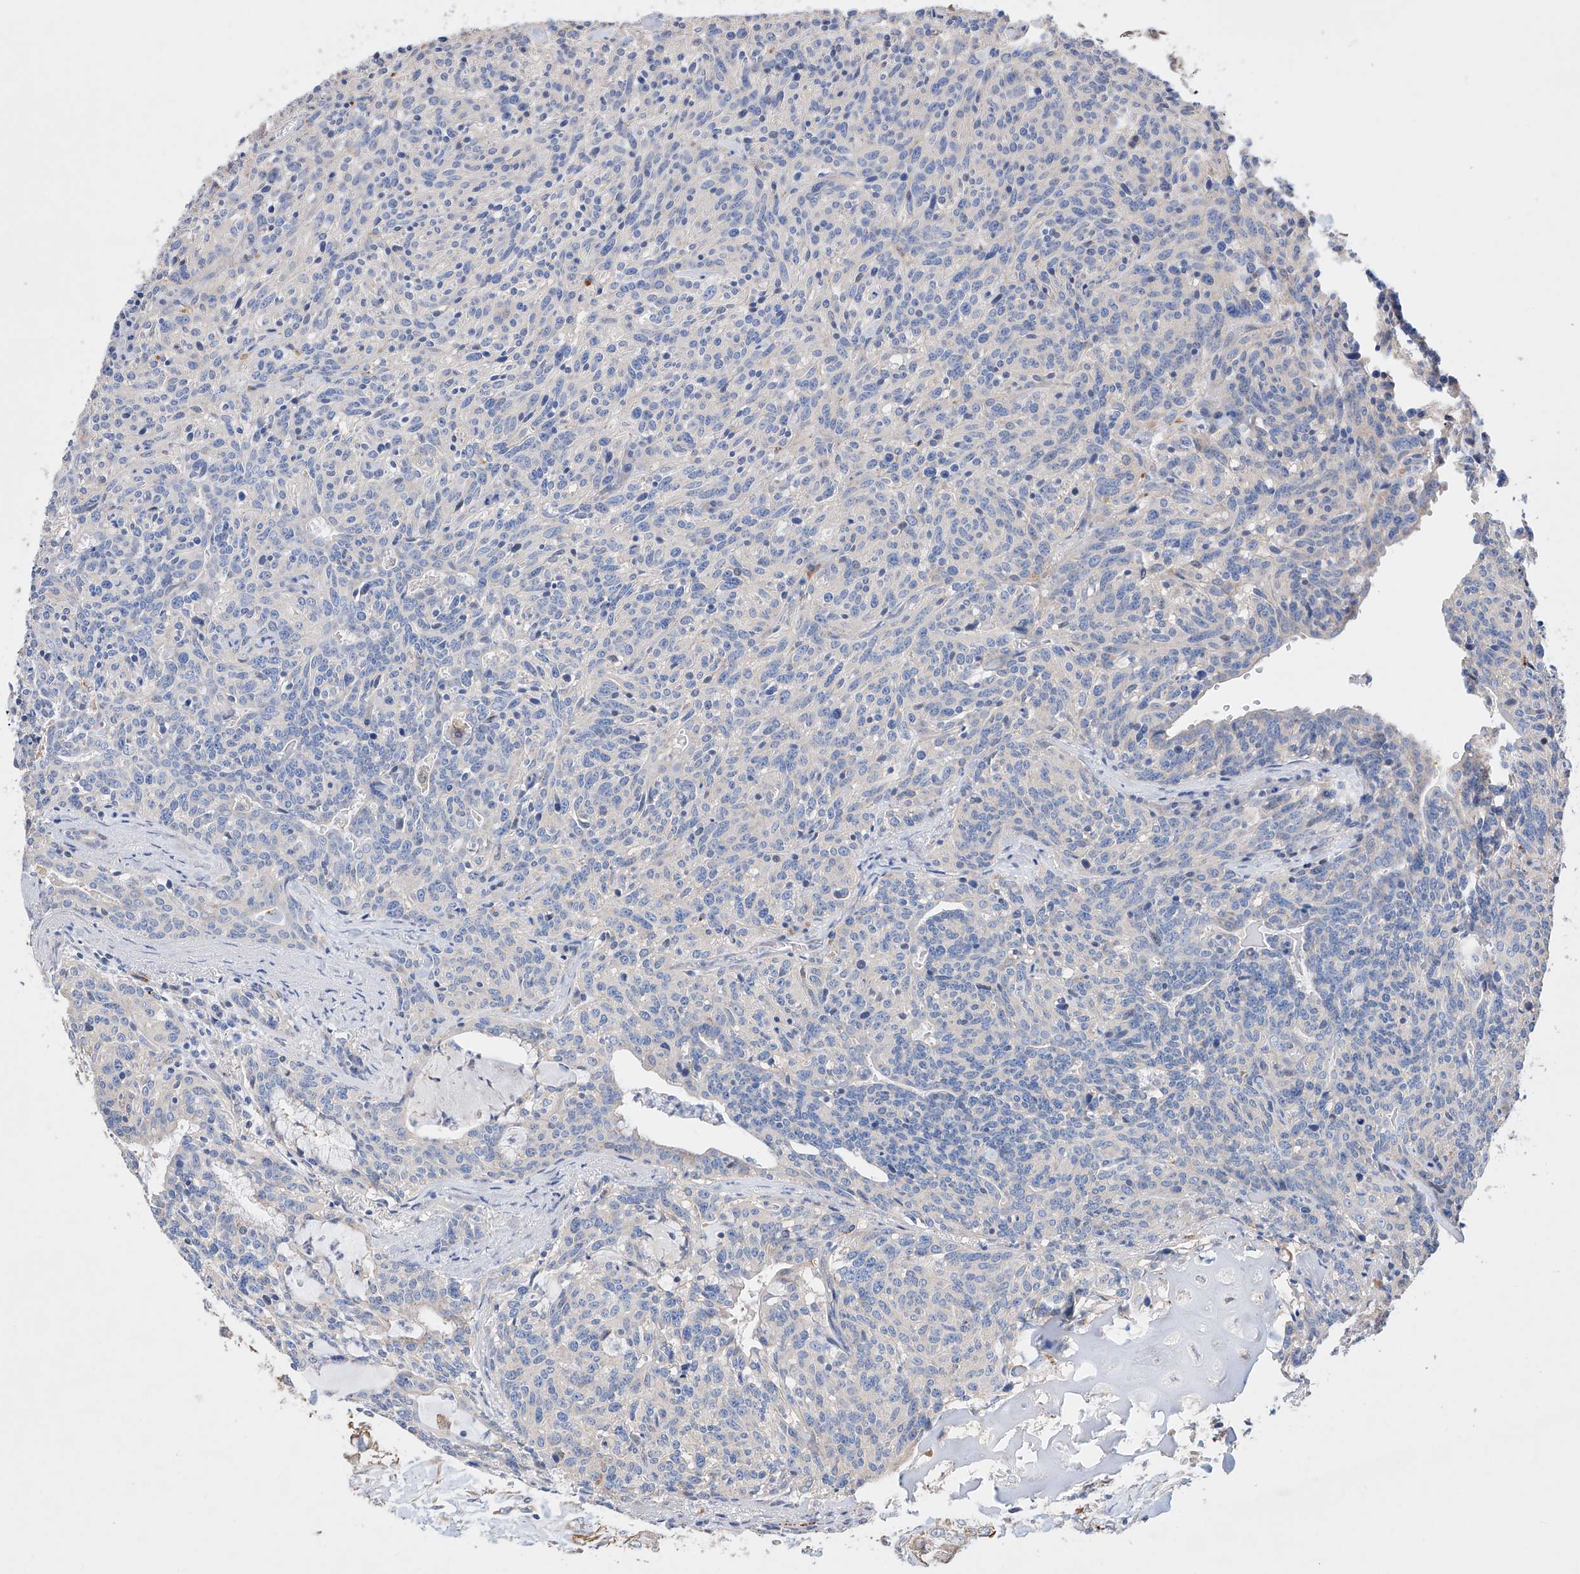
{"staining": {"intensity": "negative", "quantity": "none", "location": "none"}, "tissue": "carcinoid", "cell_type": "Tumor cells", "image_type": "cancer", "snomed": [{"axis": "morphology", "description": "Carcinoid, malignant, NOS"}, {"axis": "topography", "description": "Lung"}], "caption": "This photomicrograph is of carcinoid (malignant) stained with immunohistochemistry to label a protein in brown with the nuclei are counter-stained blue. There is no staining in tumor cells.", "gene": "AFG1L", "patient": {"sex": "female", "age": 46}}